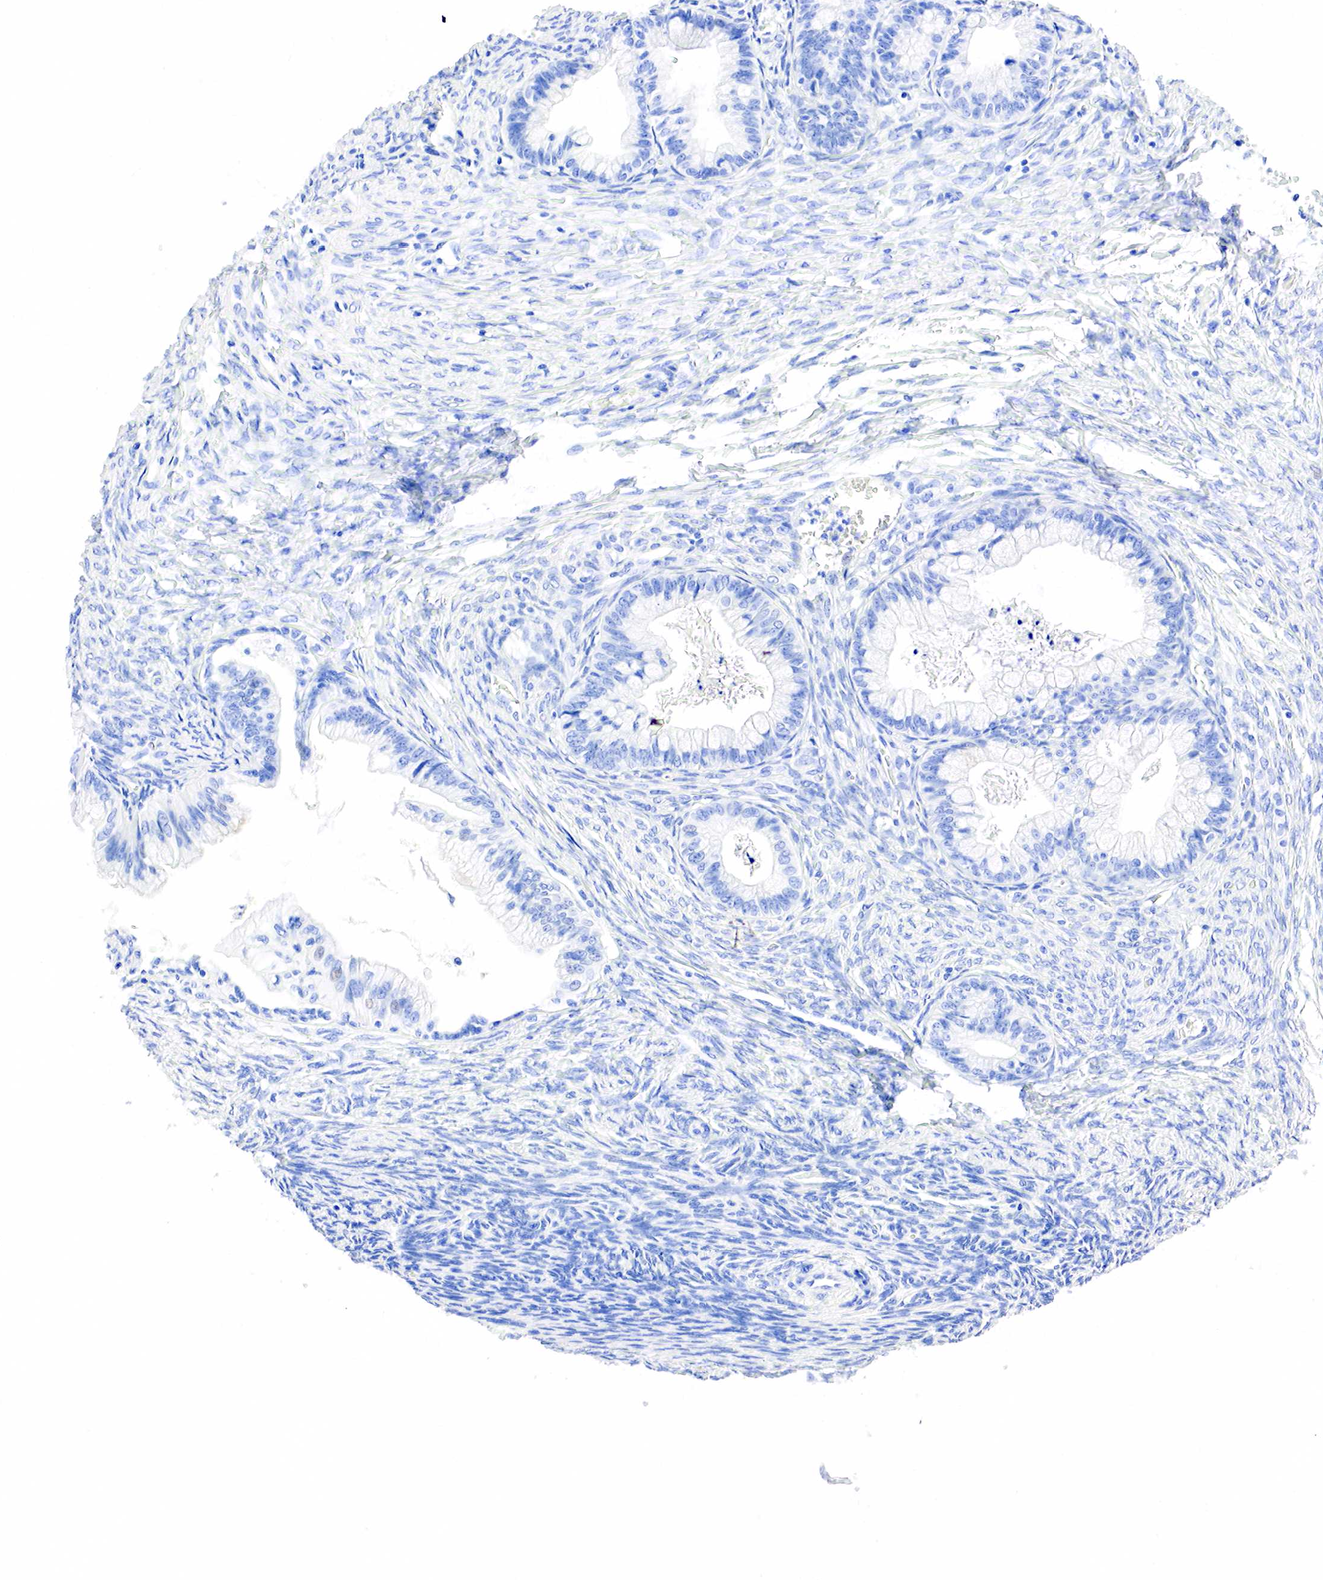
{"staining": {"intensity": "negative", "quantity": "none", "location": "none"}, "tissue": "ovarian cancer", "cell_type": "Tumor cells", "image_type": "cancer", "snomed": [{"axis": "morphology", "description": "Cystadenocarcinoma, mucinous, NOS"}, {"axis": "topography", "description": "Ovary"}], "caption": "A histopathology image of mucinous cystadenocarcinoma (ovarian) stained for a protein demonstrates no brown staining in tumor cells.", "gene": "PTH", "patient": {"sex": "female", "age": 57}}